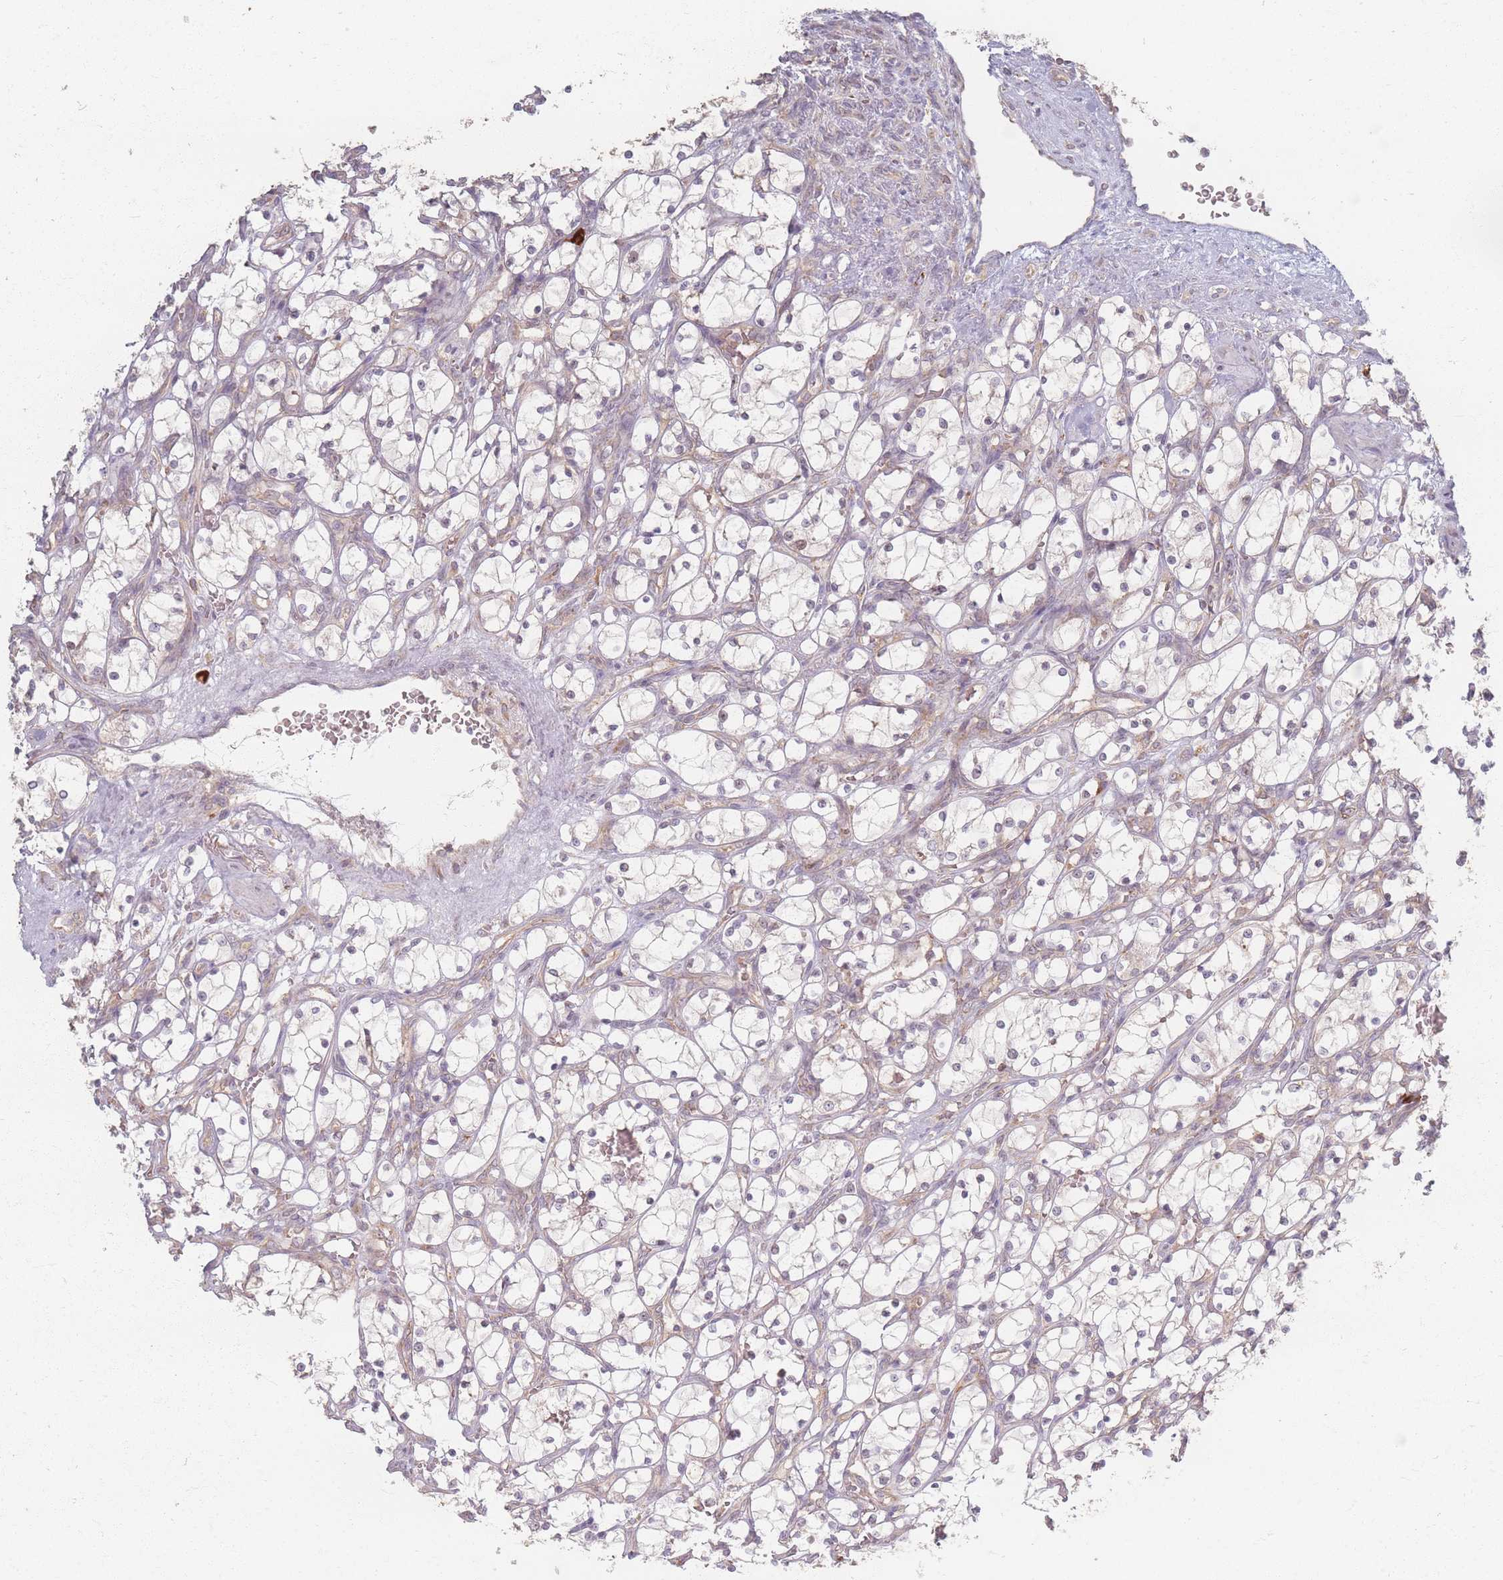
{"staining": {"intensity": "negative", "quantity": "none", "location": "none"}, "tissue": "renal cancer", "cell_type": "Tumor cells", "image_type": "cancer", "snomed": [{"axis": "morphology", "description": "Adenocarcinoma, NOS"}, {"axis": "topography", "description": "Kidney"}], "caption": "Renal cancer (adenocarcinoma) was stained to show a protein in brown. There is no significant staining in tumor cells. Brightfield microscopy of immunohistochemistry stained with DAB (3,3'-diaminobenzidine) (brown) and hematoxylin (blue), captured at high magnification.", "gene": "SMIM14", "patient": {"sex": "female", "age": 69}}